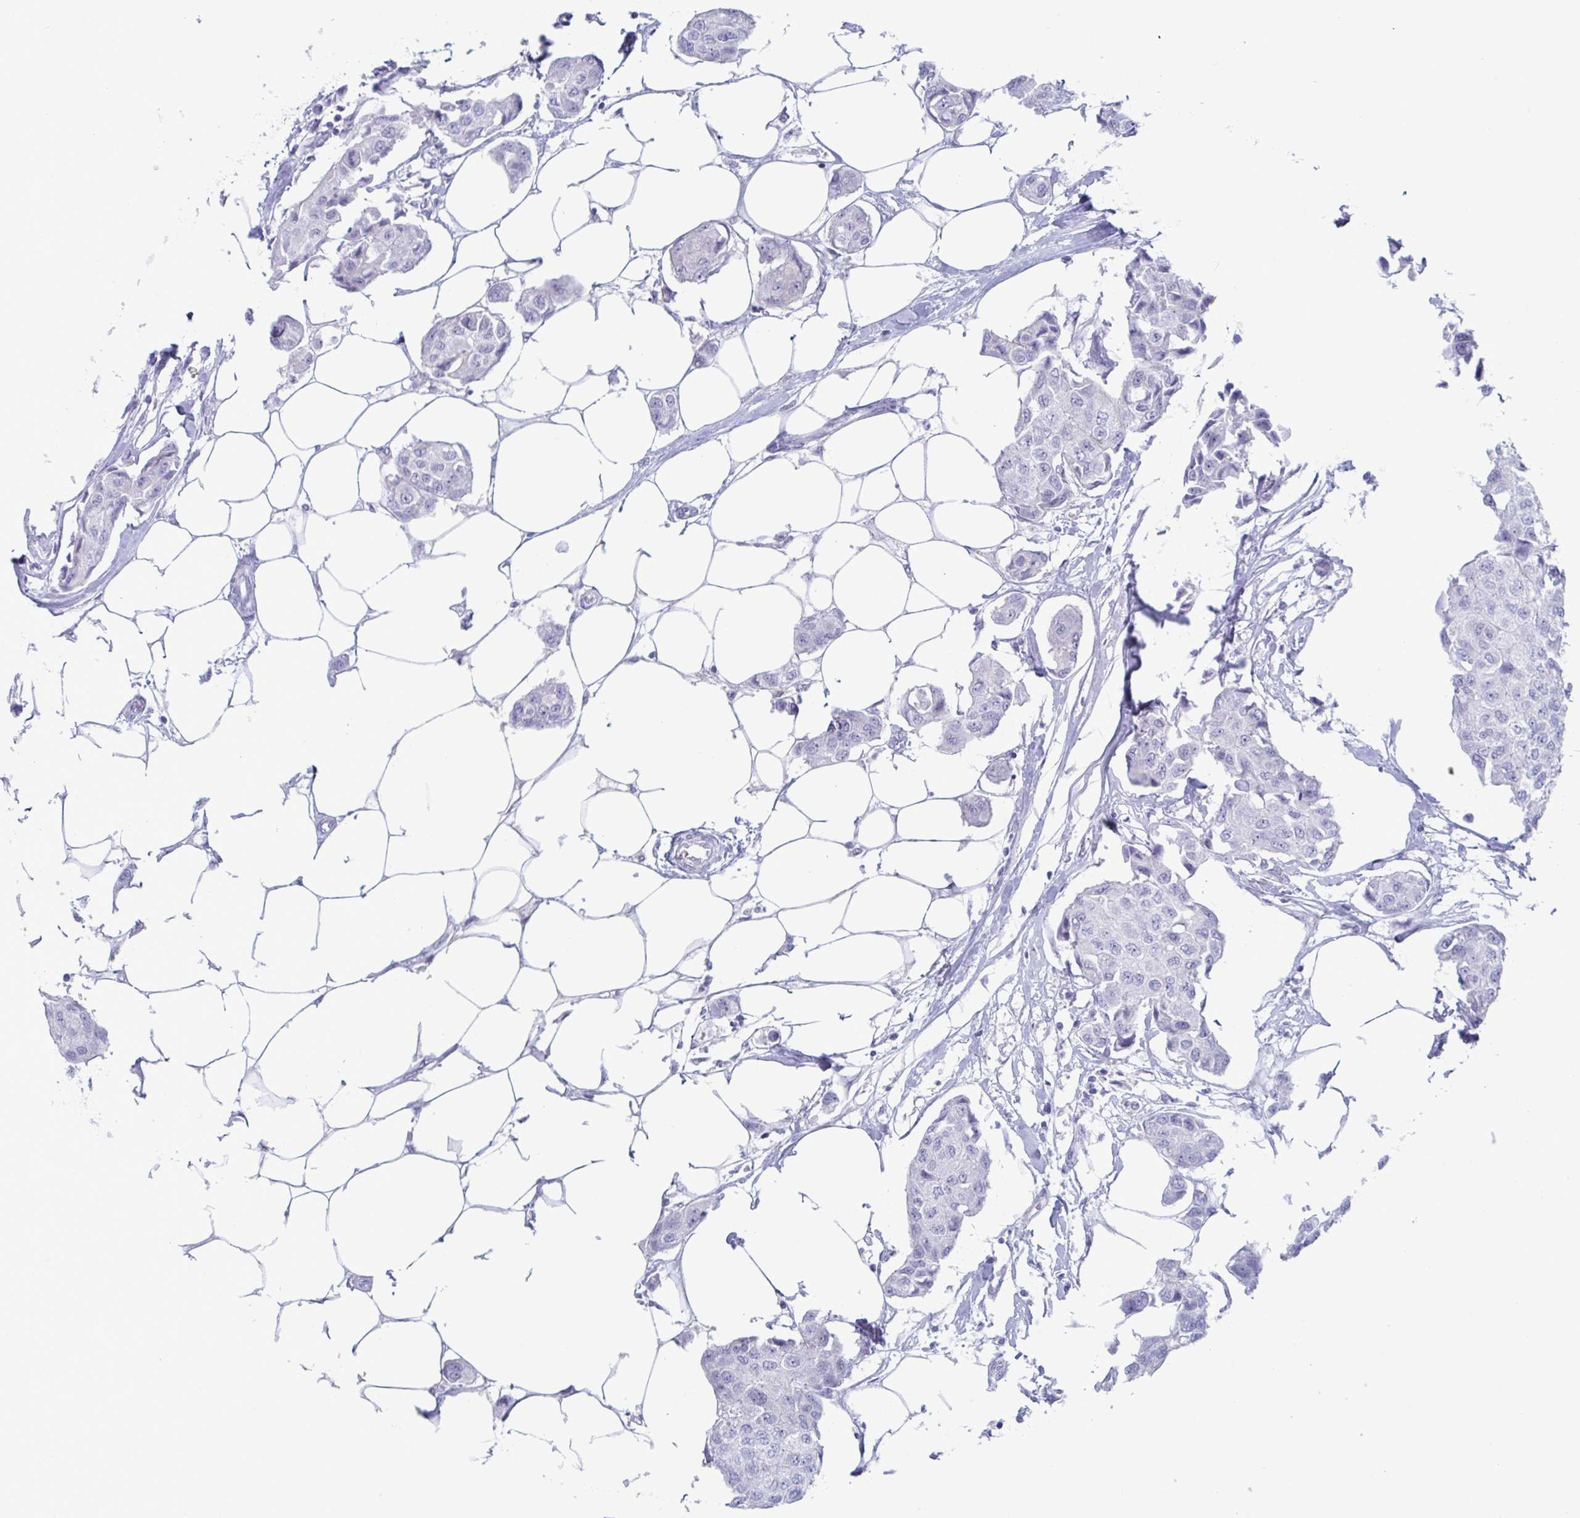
{"staining": {"intensity": "negative", "quantity": "none", "location": "none"}, "tissue": "breast cancer", "cell_type": "Tumor cells", "image_type": "cancer", "snomed": [{"axis": "morphology", "description": "Duct carcinoma"}, {"axis": "topography", "description": "Breast"}, {"axis": "topography", "description": "Lymph node"}], "caption": "Histopathology image shows no protein expression in tumor cells of breast cancer (intraductal carcinoma) tissue.", "gene": "CYP4F11", "patient": {"sex": "female", "age": 80}}